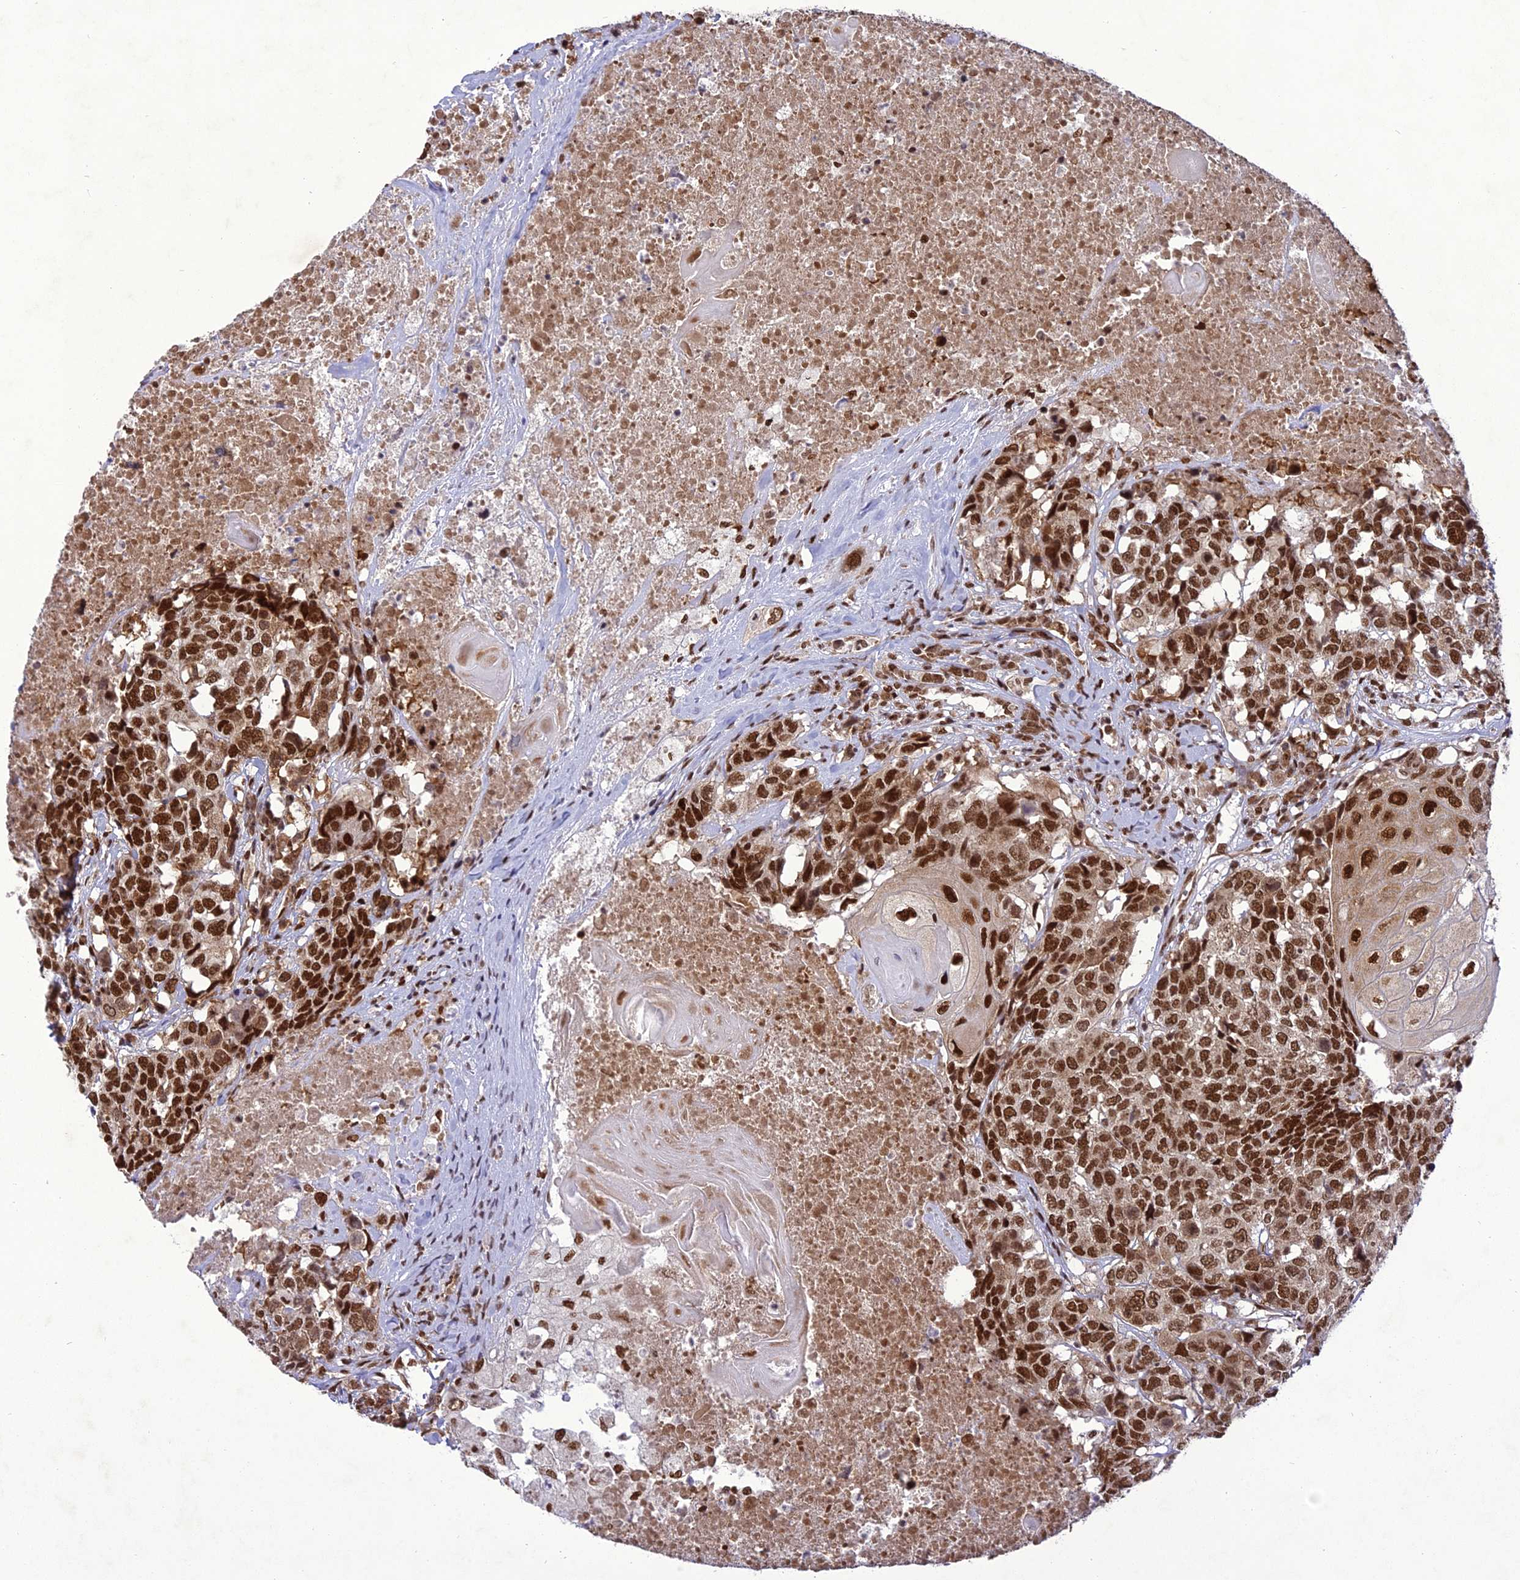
{"staining": {"intensity": "strong", "quantity": ">75%", "location": "nuclear"}, "tissue": "head and neck cancer", "cell_type": "Tumor cells", "image_type": "cancer", "snomed": [{"axis": "morphology", "description": "Squamous cell carcinoma, NOS"}, {"axis": "topography", "description": "Head-Neck"}], "caption": "Protein analysis of squamous cell carcinoma (head and neck) tissue demonstrates strong nuclear positivity in approximately >75% of tumor cells.", "gene": "DDX1", "patient": {"sex": "male", "age": 66}}